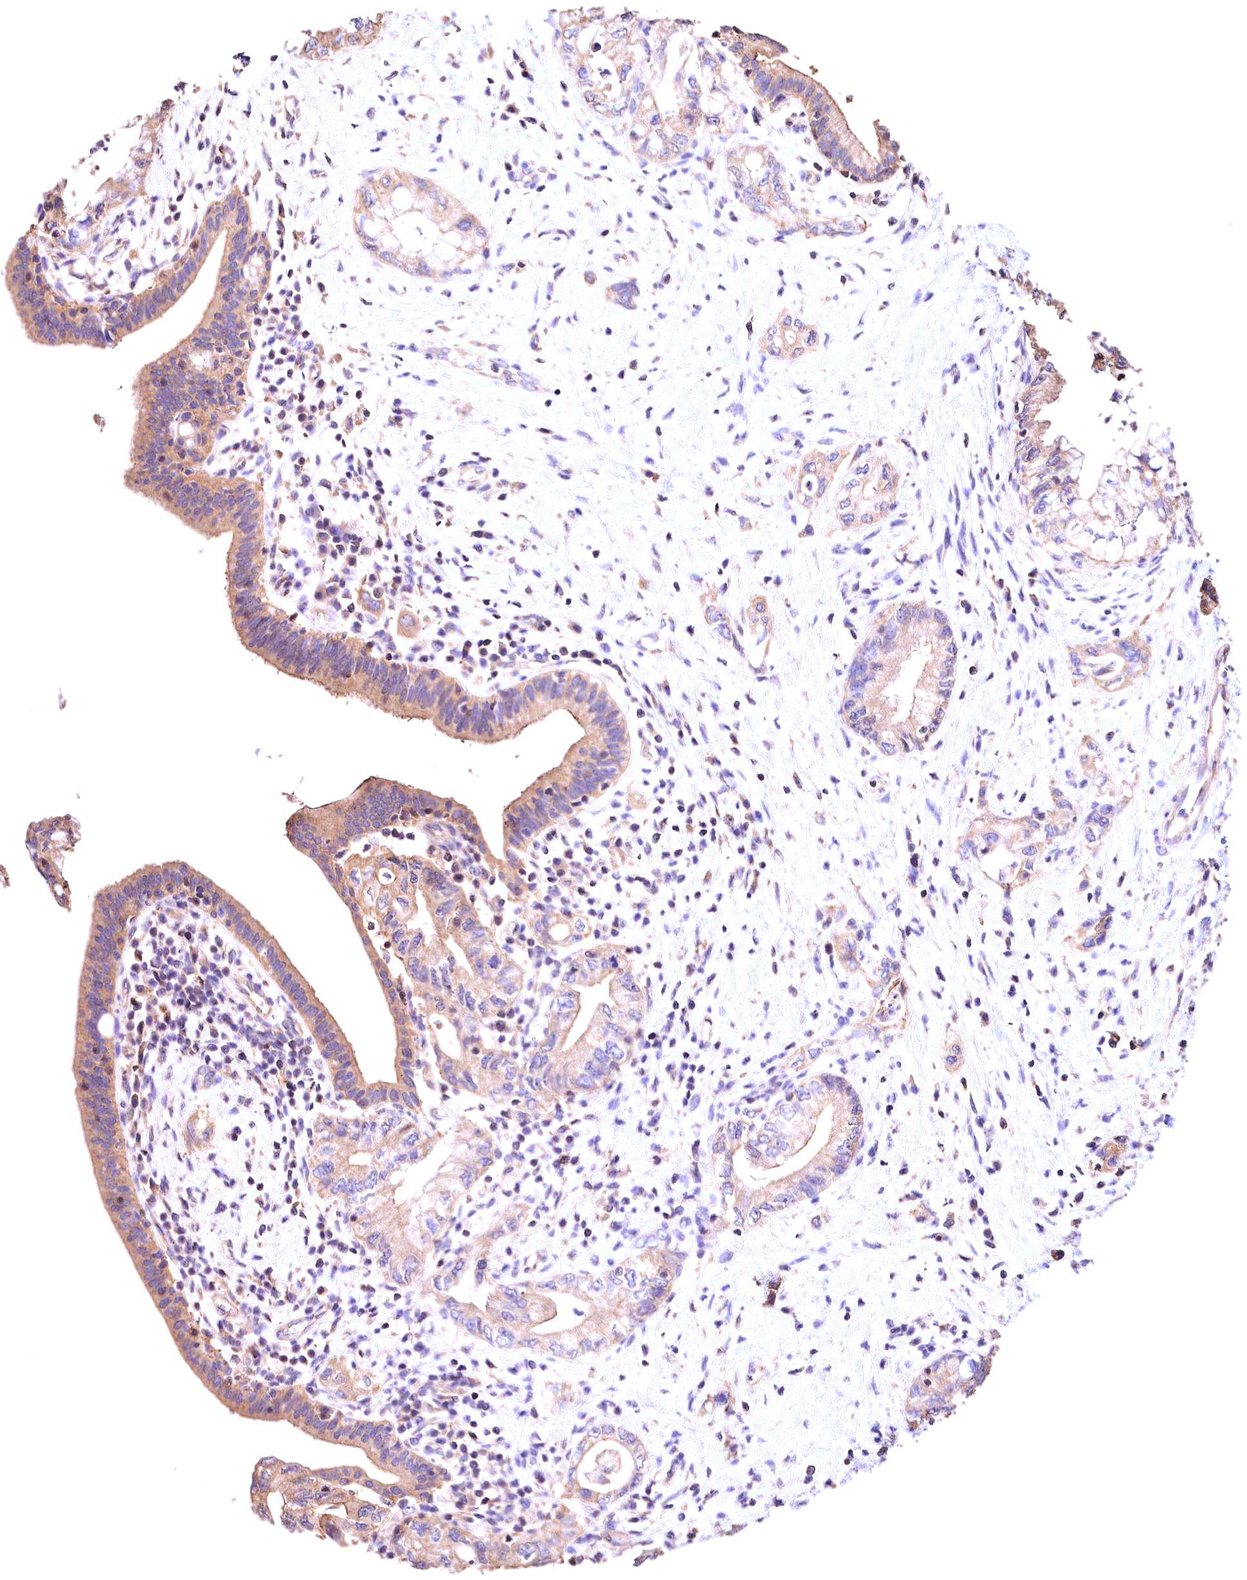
{"staining": {"intensity": "weak", "quantity": "25%-75%", "location": "cytoplasmic/membranous"}, "tissue": "pancreatic cancer", "cell_type": "Tumor cells", "image_type": "cancer", "snomed": [{"axis": "morphology", "description": "Adenocarcinoma, NOS"}, {"axis": "topography", "description": "Pancreas"}], "caption": "This histopathology image demonstrates pancreatic cancer stained with immunohistochemistry (IHC) to label a protein in brown. The cytoplasmic/membranous of tumor cells show weak positivity for the protein. Nuclei are counter-stained blue.", "gene": "OAS3", "patient": {"sex": "female", "age": 73}}